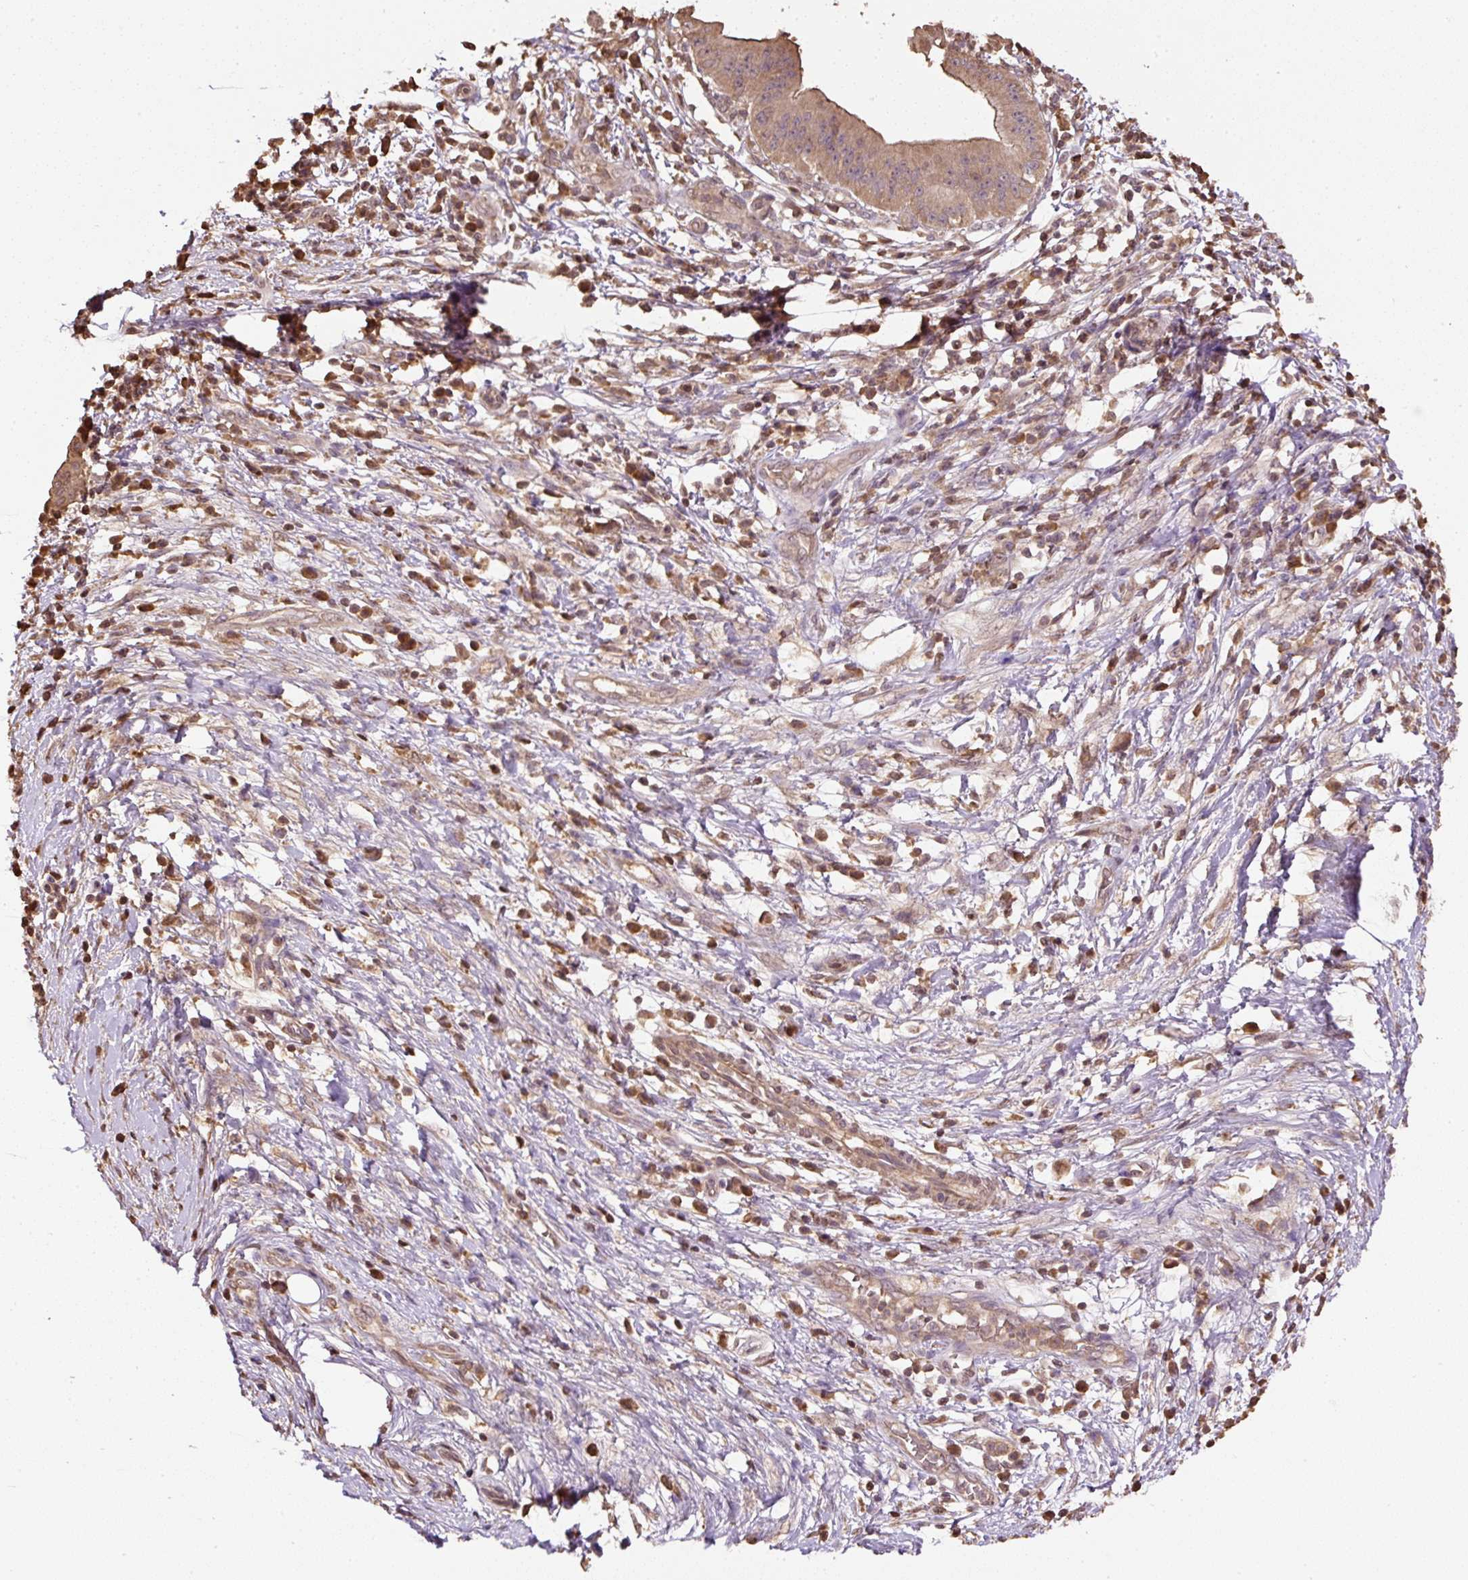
{"staining": {"intensity": "moderate", "quantity": ">75%", "location": "cytoplasmic/membranous,nuclear"}, "tissue": "pancreatic cancer", "cell_type": "Tumor cells", "image_type": "cancer", "snomed": [{"axis": "morphology", "description": "Adenocarcinoma, NOS"}, {"axis": "topography", "description": "Pancreas"}], "caption": "This image displays immunohistochemistry staining of human pancreatic cancer (adenocarcinoma), with medium moderate cytoplasmic/membranous and nuclear positivity in approximately >75% of tumor cells.", "gene": "TMEM170B", "patient": {"sex": "male", "age": 68}}